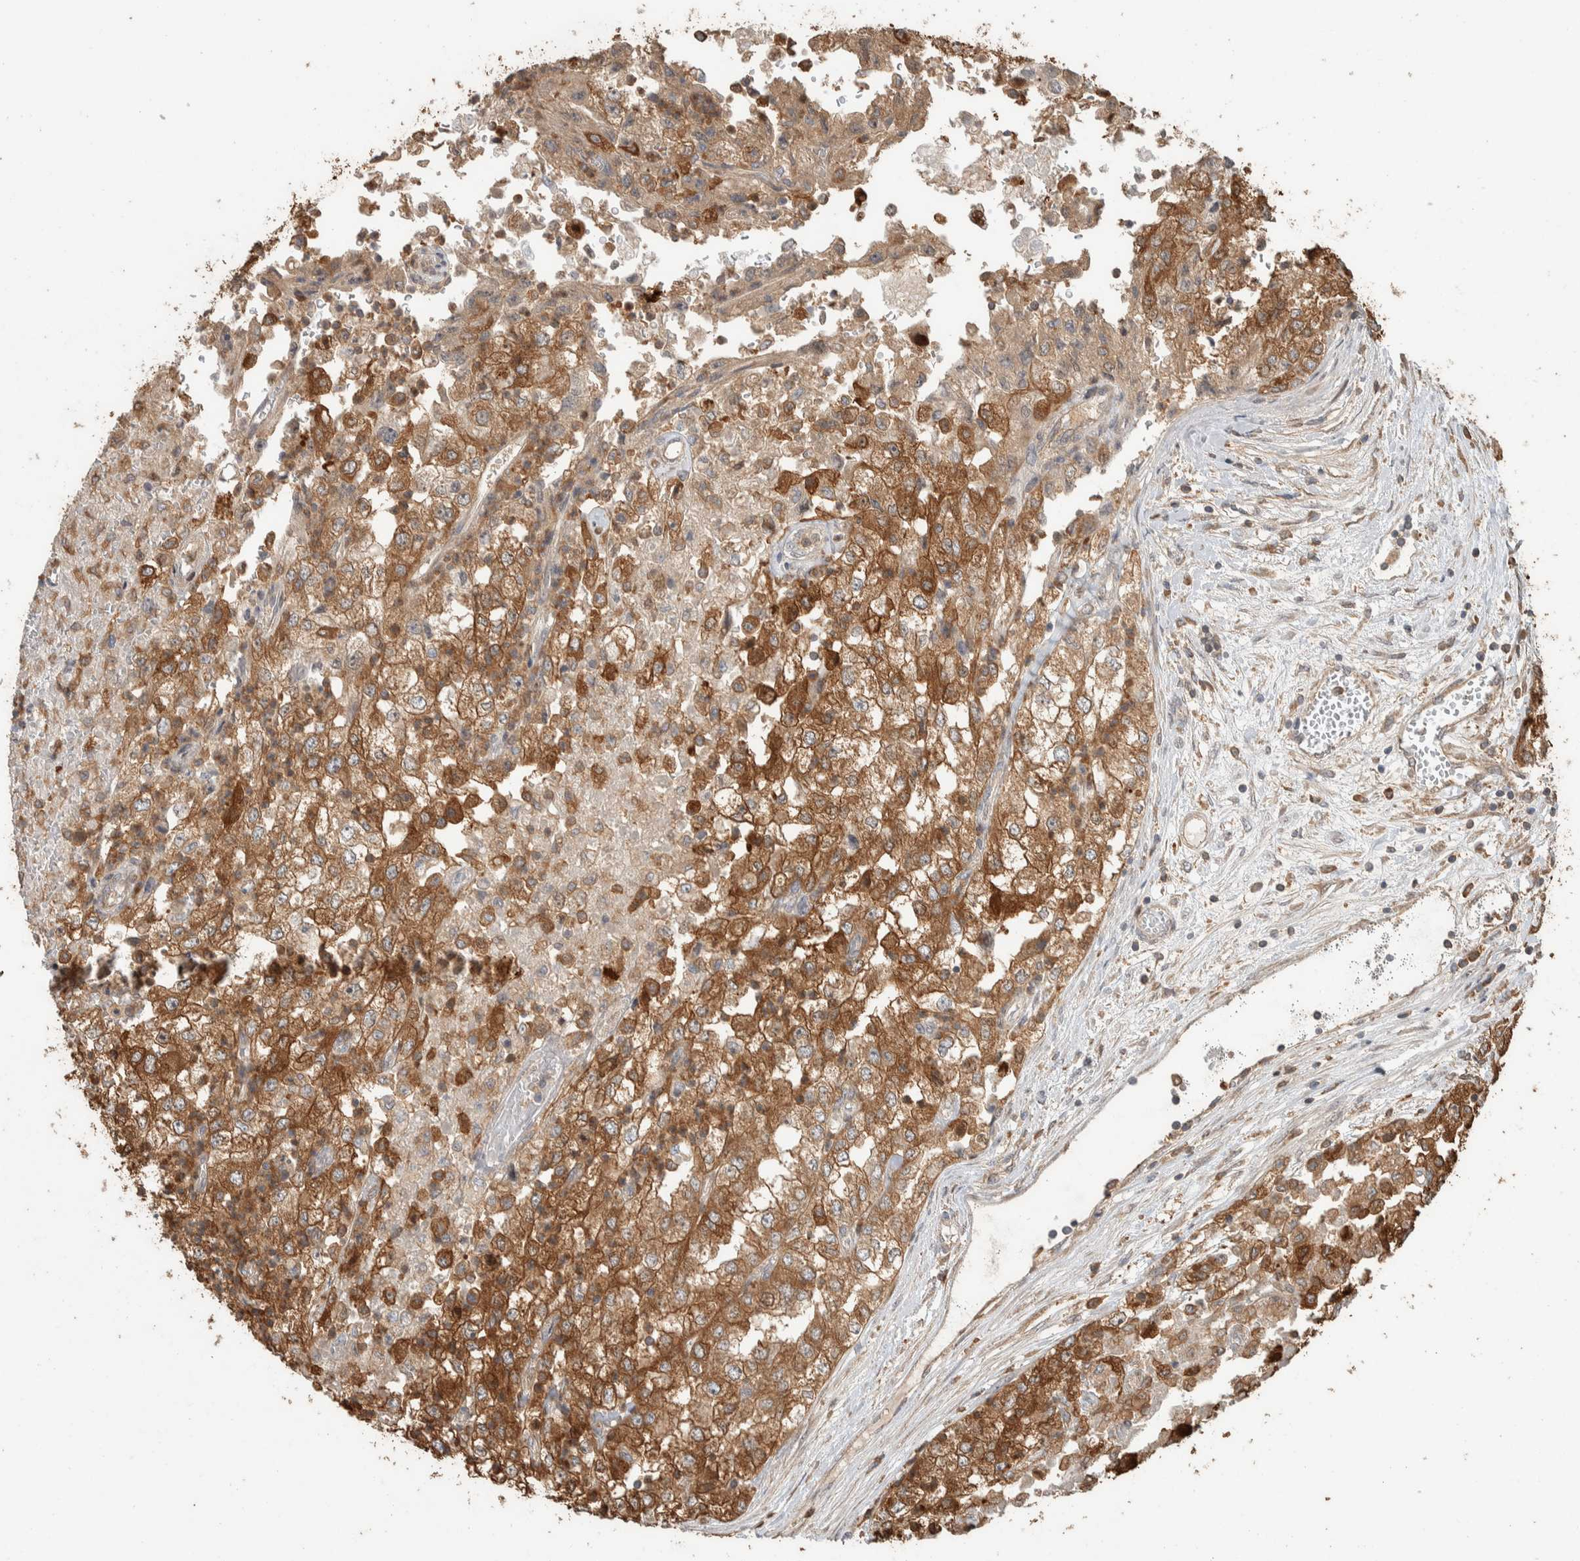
{"staining": {"intensity": "moderate", "quantity": ">75%", "location": "cytoplasmic/membranous"}, "tissue": "renal cancer", "cell_type": "Tumor cells", "image_type": "cancer", "snomed": [{"axis": "morphology", "description": "Adenocarcinoma, NOS"}, {"axis": "topography", "description": "Kidney"}], "caption": "IHC of renal adenocarcinoma displays medium levels of moderate cytoplasmic/membranous positivity in approximately >75% of tumor cells. (brown staining indicates protein expression, while blue staining denotes nuclei).", "gene": "CNTROB", "patient": {"sex": "female", "age": 54}}